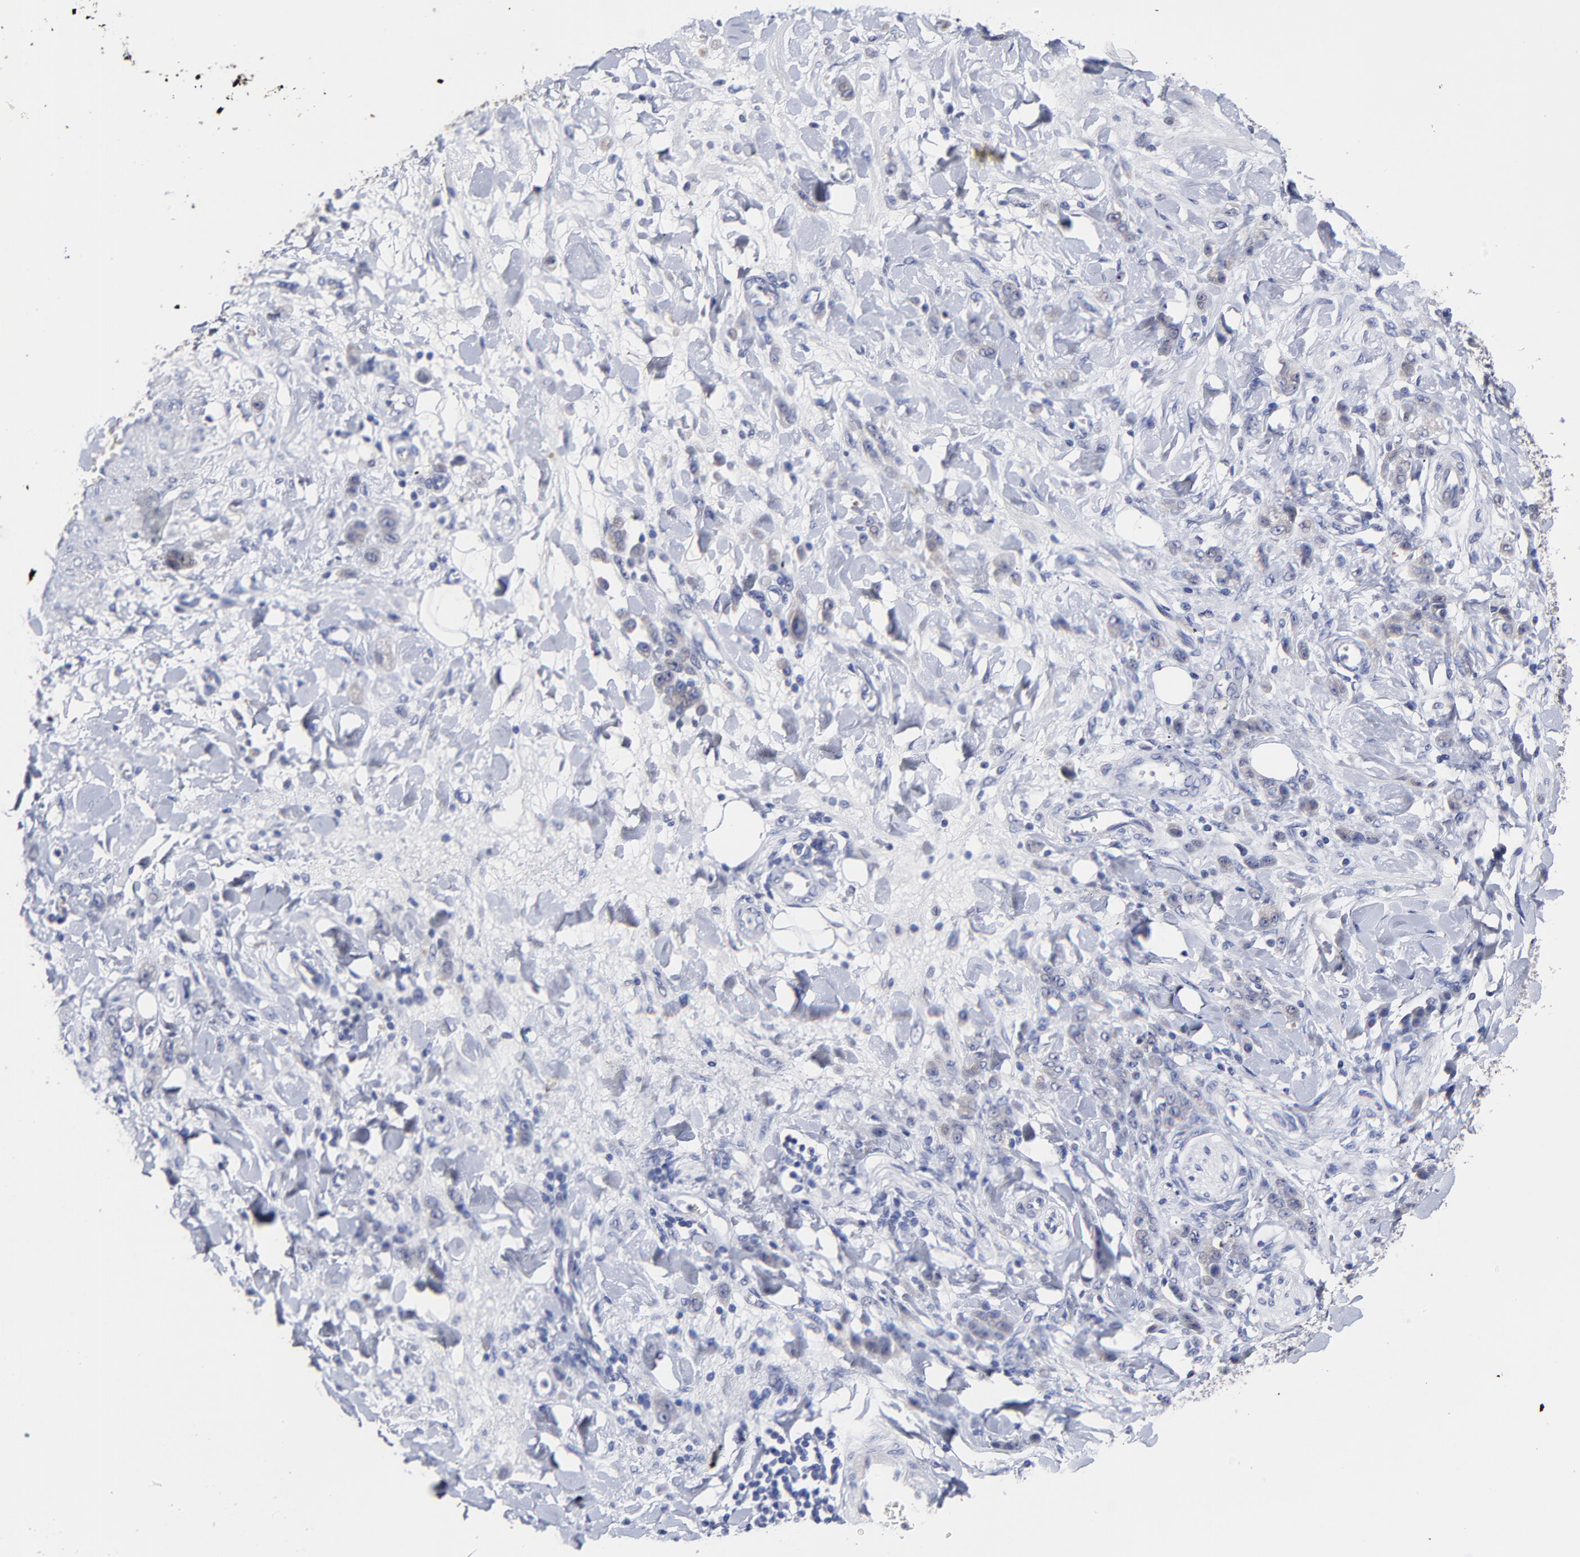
{"staining": {"intensity": "negative", "quantity": "none", "location": "none"}, "tissue": "stomach cancer", "cell_type": "Tumor cells", "image_type": "cancer", "snomed": [{"axis": "morphology", "description": "Normal tissue, NOS"}, {"axis": "morphology", "description": "Adenocarcinoma, NOS"}, {"axis": "topography", "description": "Stomach"}], "caption": "Tumor cells are negative for brown protein staining in adenocarcinoma (stomach).", "gene": "CXADR", "patient": {"sex": "male", "age": 82}}